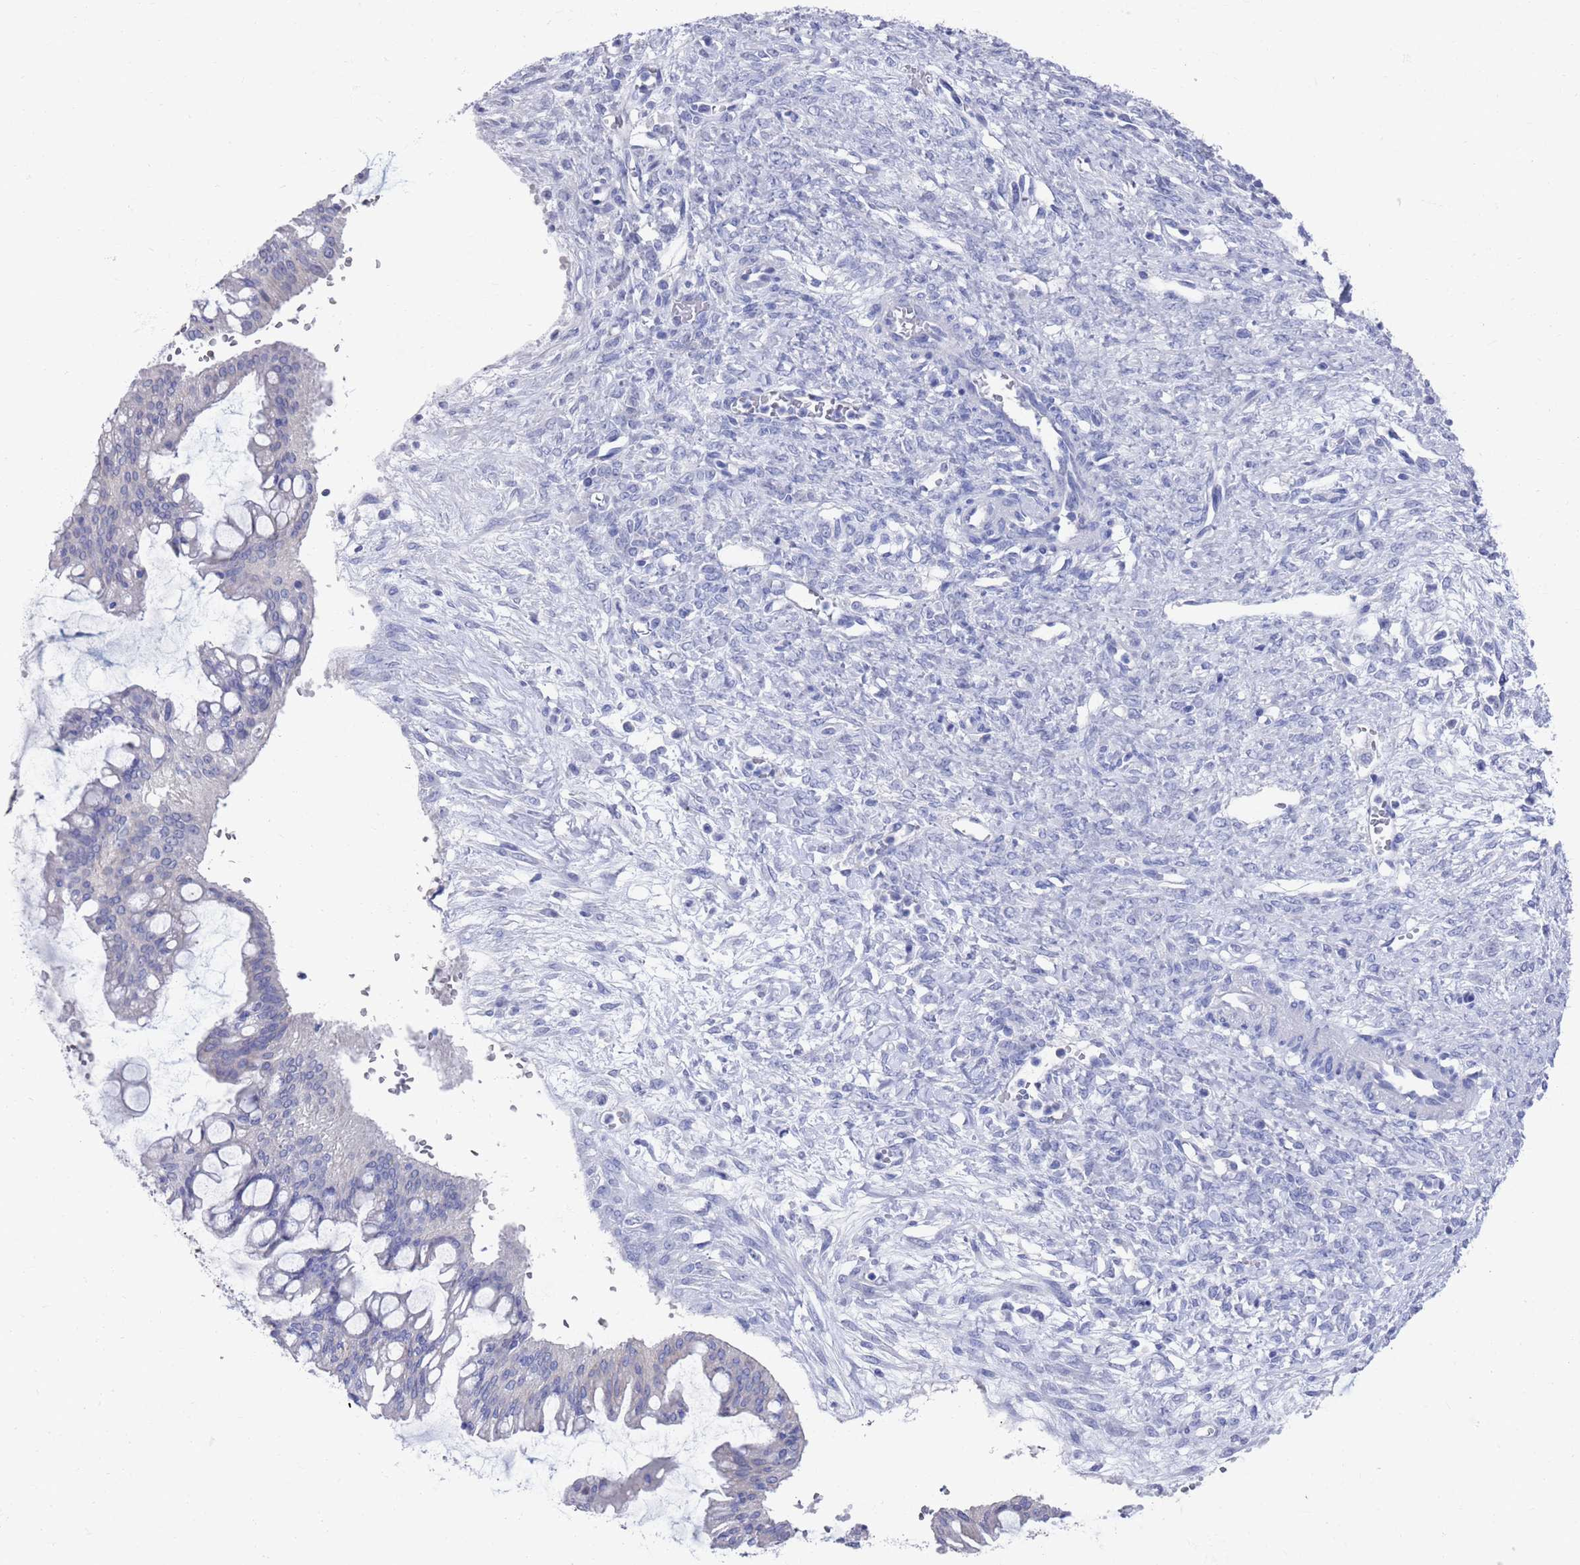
{"staining": {"intensity": "negative", "quantity": "none", "location": "none"}, "tissue": "ovarian cancer", "cell_type": "Tumor cells", "image_type": "cancer", "snomed": [{"axis": "morphology", "description": "Cystadenocarcinoma, mucinous, NOS"}, {"axis": "topography", "description": "Ovary"}], "caption": "Tumor cells are negative for brown protein staining in ovarian cancer (mucinous cystadenocarcinoma). (Immunohistochemistry, brightfield microscopy, high magnification).", "gene": "MTMR2", "patient": {"sex": "female", "age": 73}}